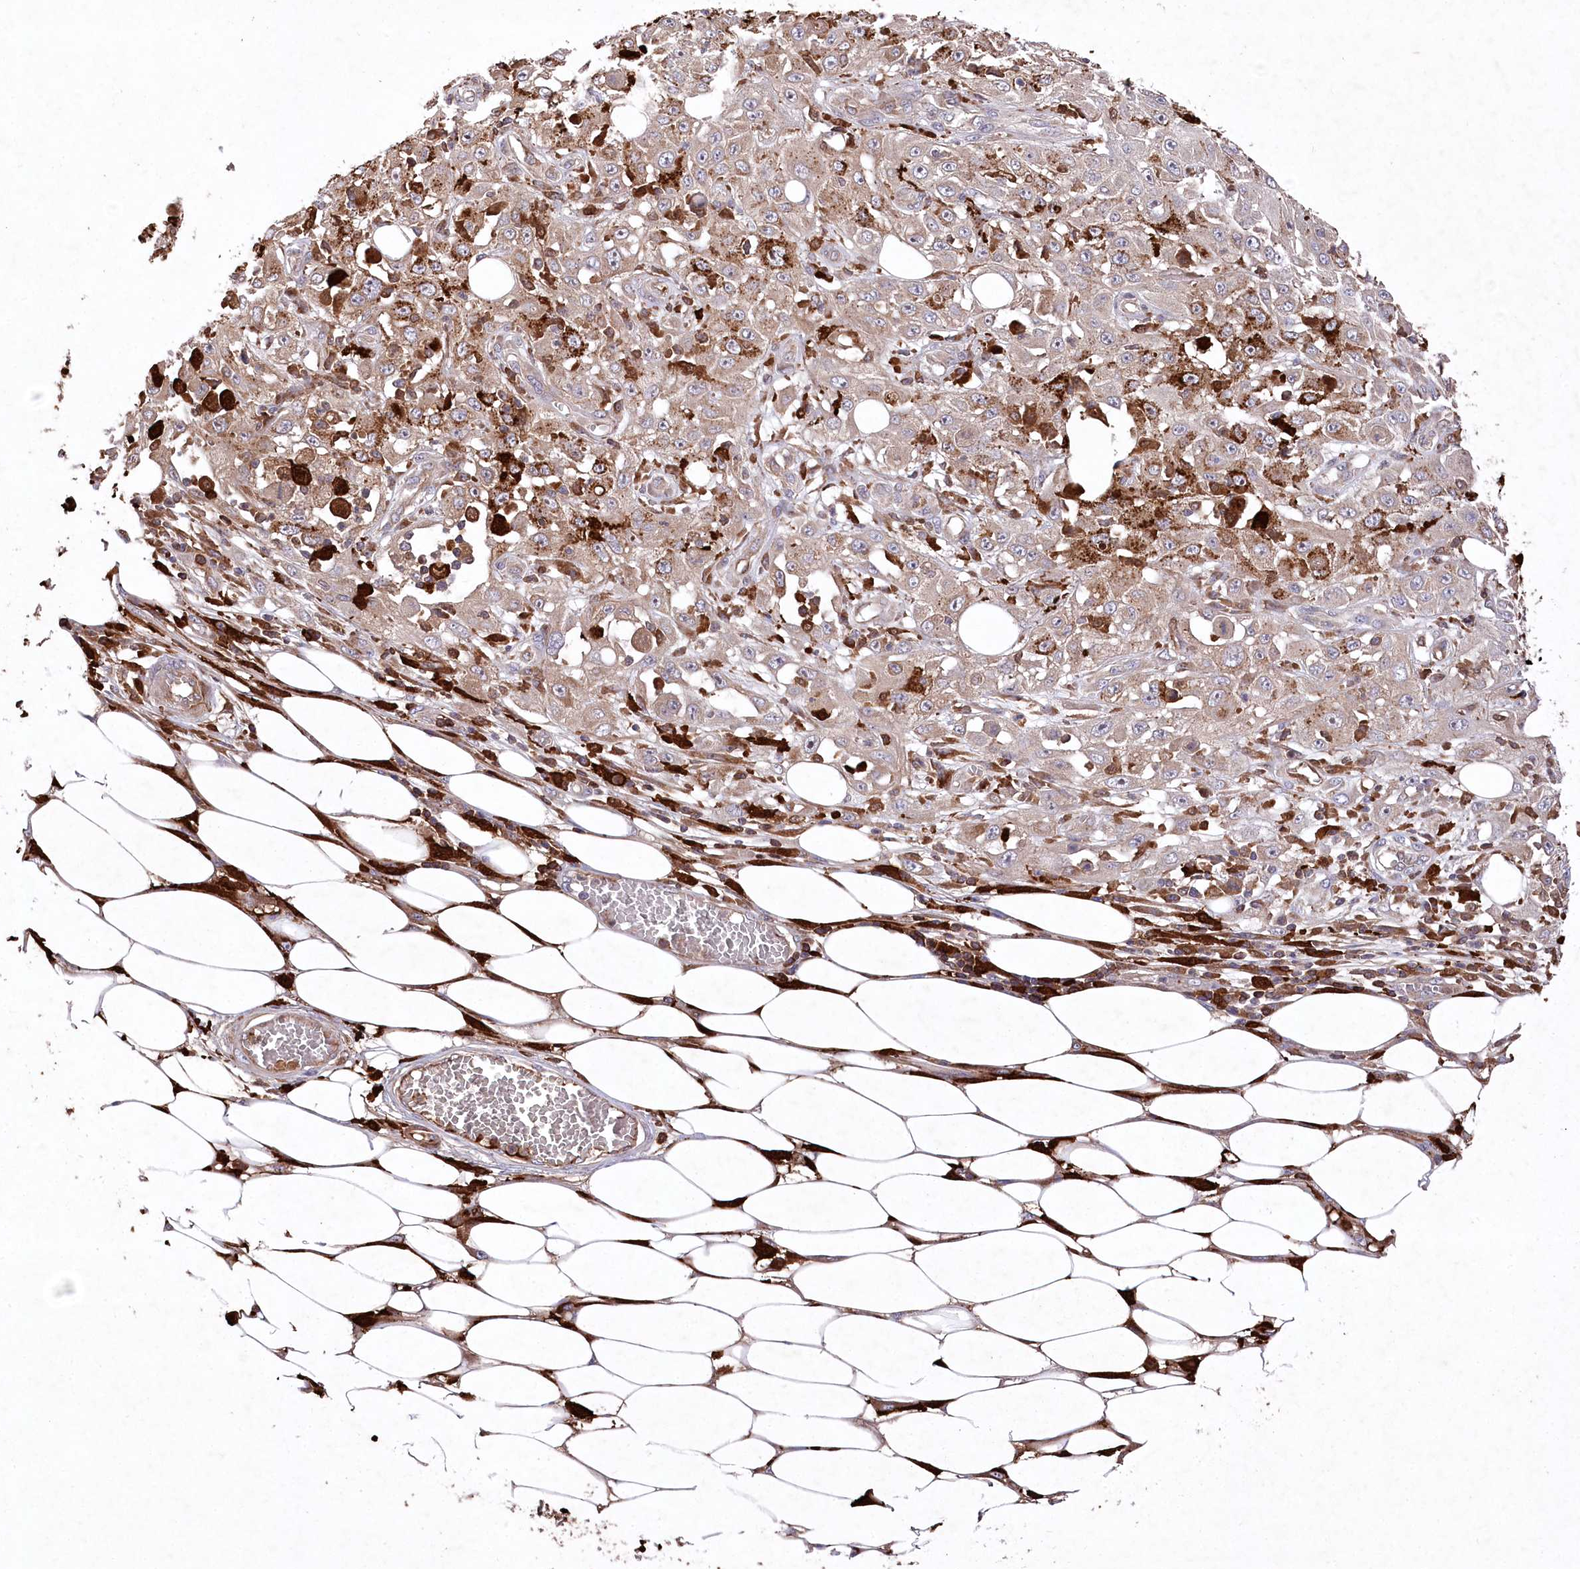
{"staining": {"intensity": "moderate", "quantity": ">75%", "location": "cytoplasmic/membranous"}, "tissue": "skin cancer", "cell_type": "Tumor cells", "image_type": "cancer", "snomed": [{"axis": "morphology", "description": "Squamous cell carcinoma, NOS"}, {"axis": "morphology", "description": "Squamous cell carcinoma, metastatic, NOS"}, {"axis": "topography", "description": "Skin"}, {"axis": "topography", "description": "Lymph node"}], "caption": "Moderate cytoplasmic/membranous protein staining is identified in approximately >75% of tumor cells in metastatic squamous cell carcinoma (skin).", "gene": "PPP1R21", "patient": {"sex": "male", "age": 75}}